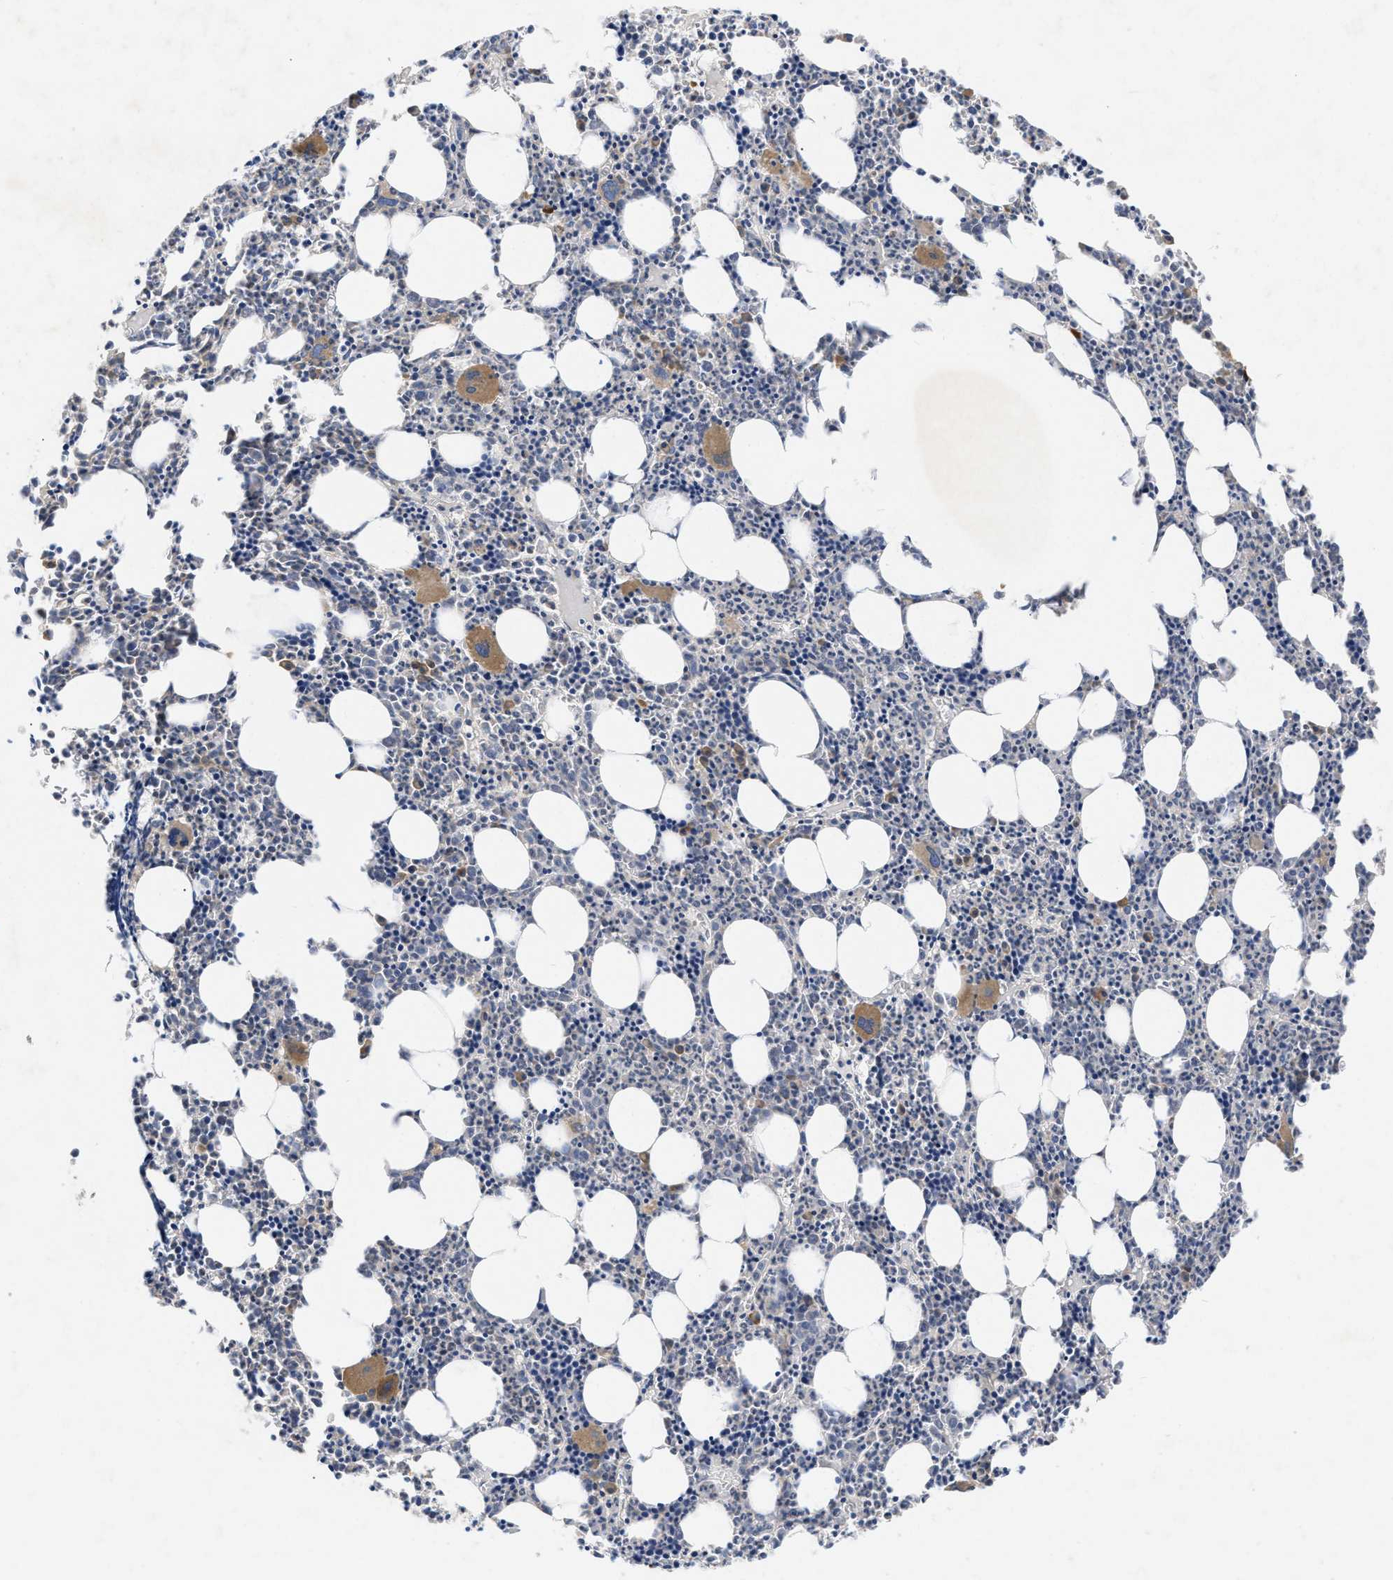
{"staining": {"intensity": "moderate", "quantity": ">75%", "location": "cytoplasmic/membranous"}, "tissue": "bone marrow", "cell_type": "Hematopoietic cells", "image_type": "normal", "snomed": [{"axis": "morphology", "description": "Normal tissue, NOS"}, {"axis": "morphology", "description": "Inflammation, NOS"}, {"axis": "topography", "description": "Bone marrow"}], "caption": "Moderate cytoplasmic/membranous staining for a protein is identified in about >75% of hematopoietic cells of unremarkable bone marrow using immunohistochemistry (IHC).", "gene": "TMEM131", "patient": {"sex": "female", "age": 40}}